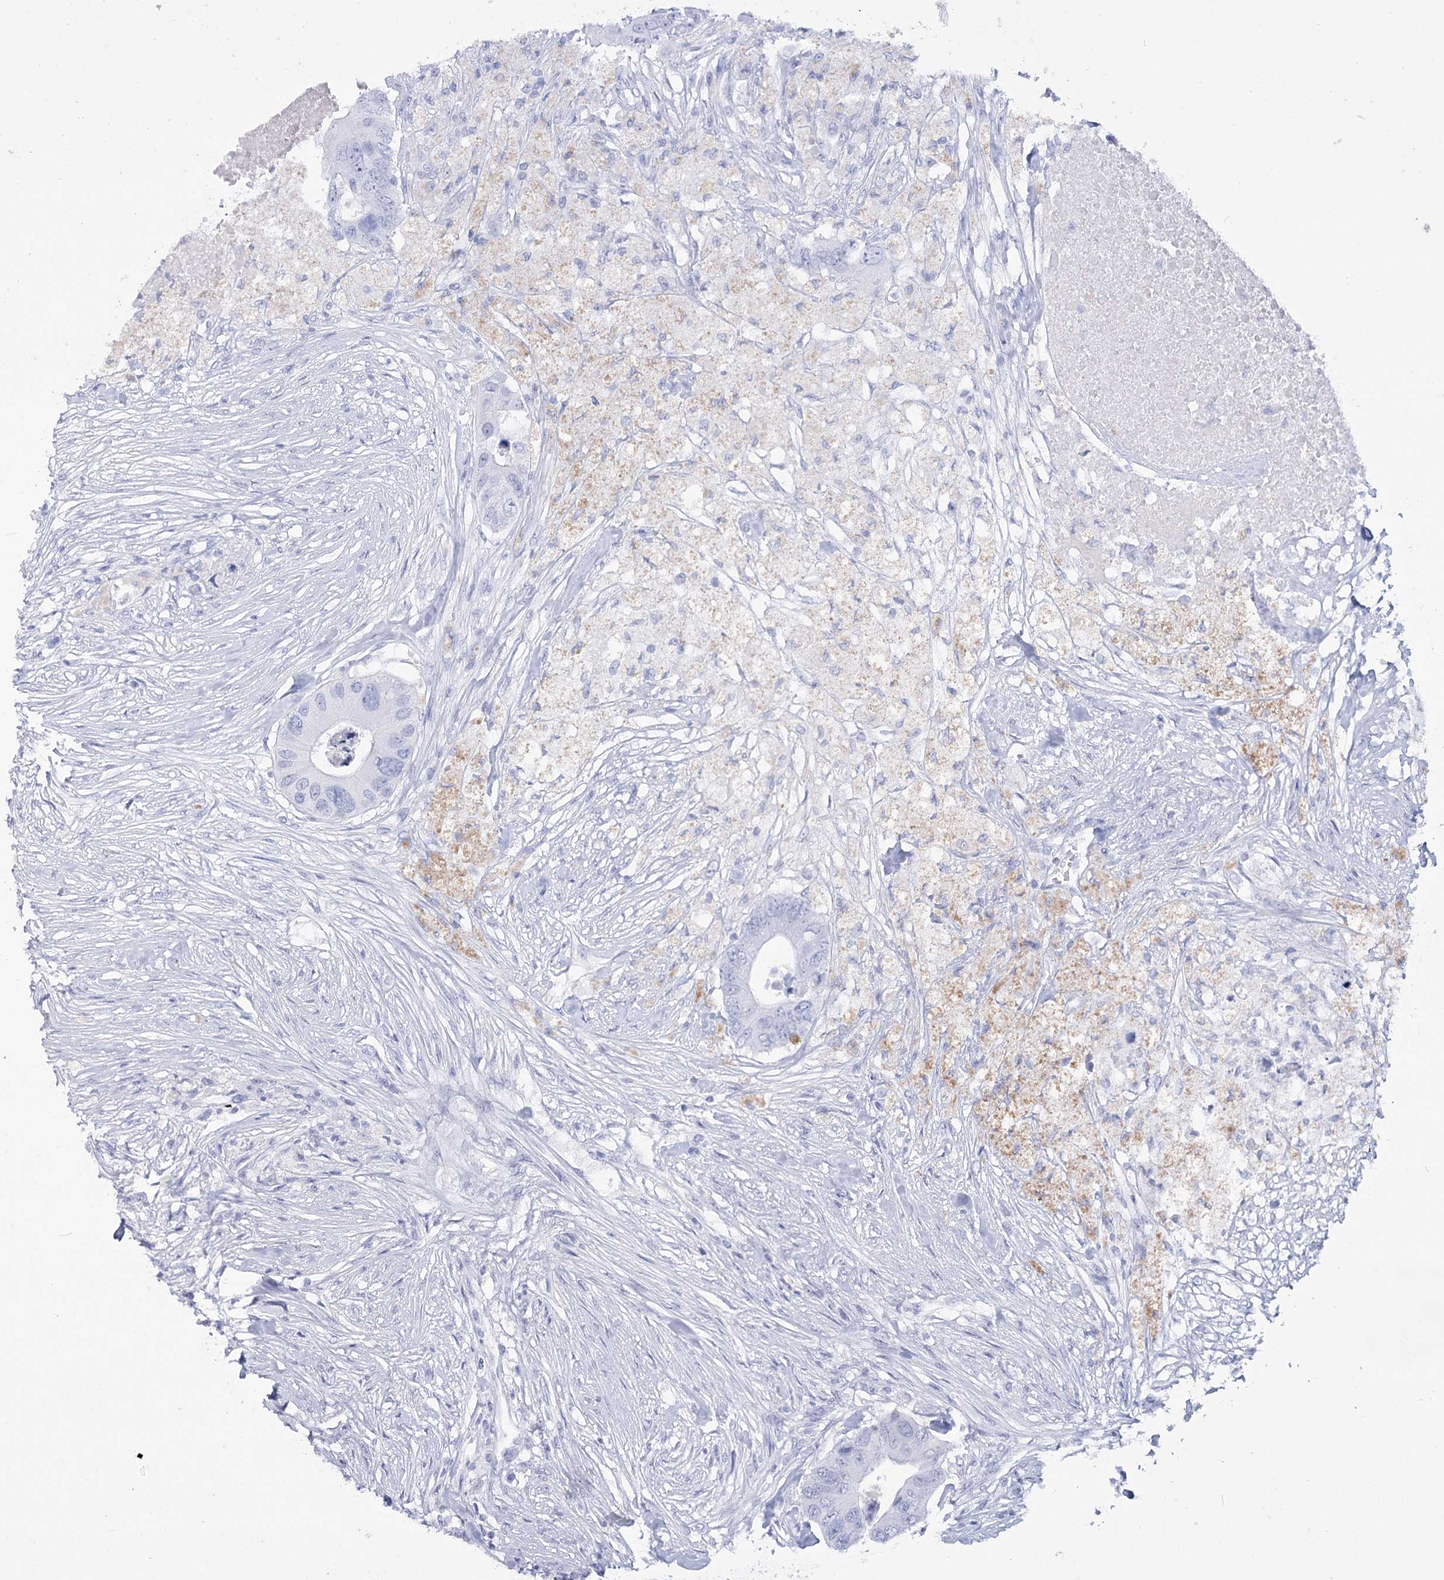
{"staining": {"intensity": "negative", "quantity": "none", "location": "none"}, "tissue": "colorectal cancer", "cell_type": "Tumor cells", "image_type": "cancer", "snomed": [{"axis": "morphology", "description": "Adenocarcinoma, NOS"}, {"axis": "topography", "description": "Colon"}], "caption": "The image exhibits no staining of tumor cells in colorectal cancer (adenocarcinoma).", "gene": "RNF186", "patient": {"sex": "male", "age": 71}}